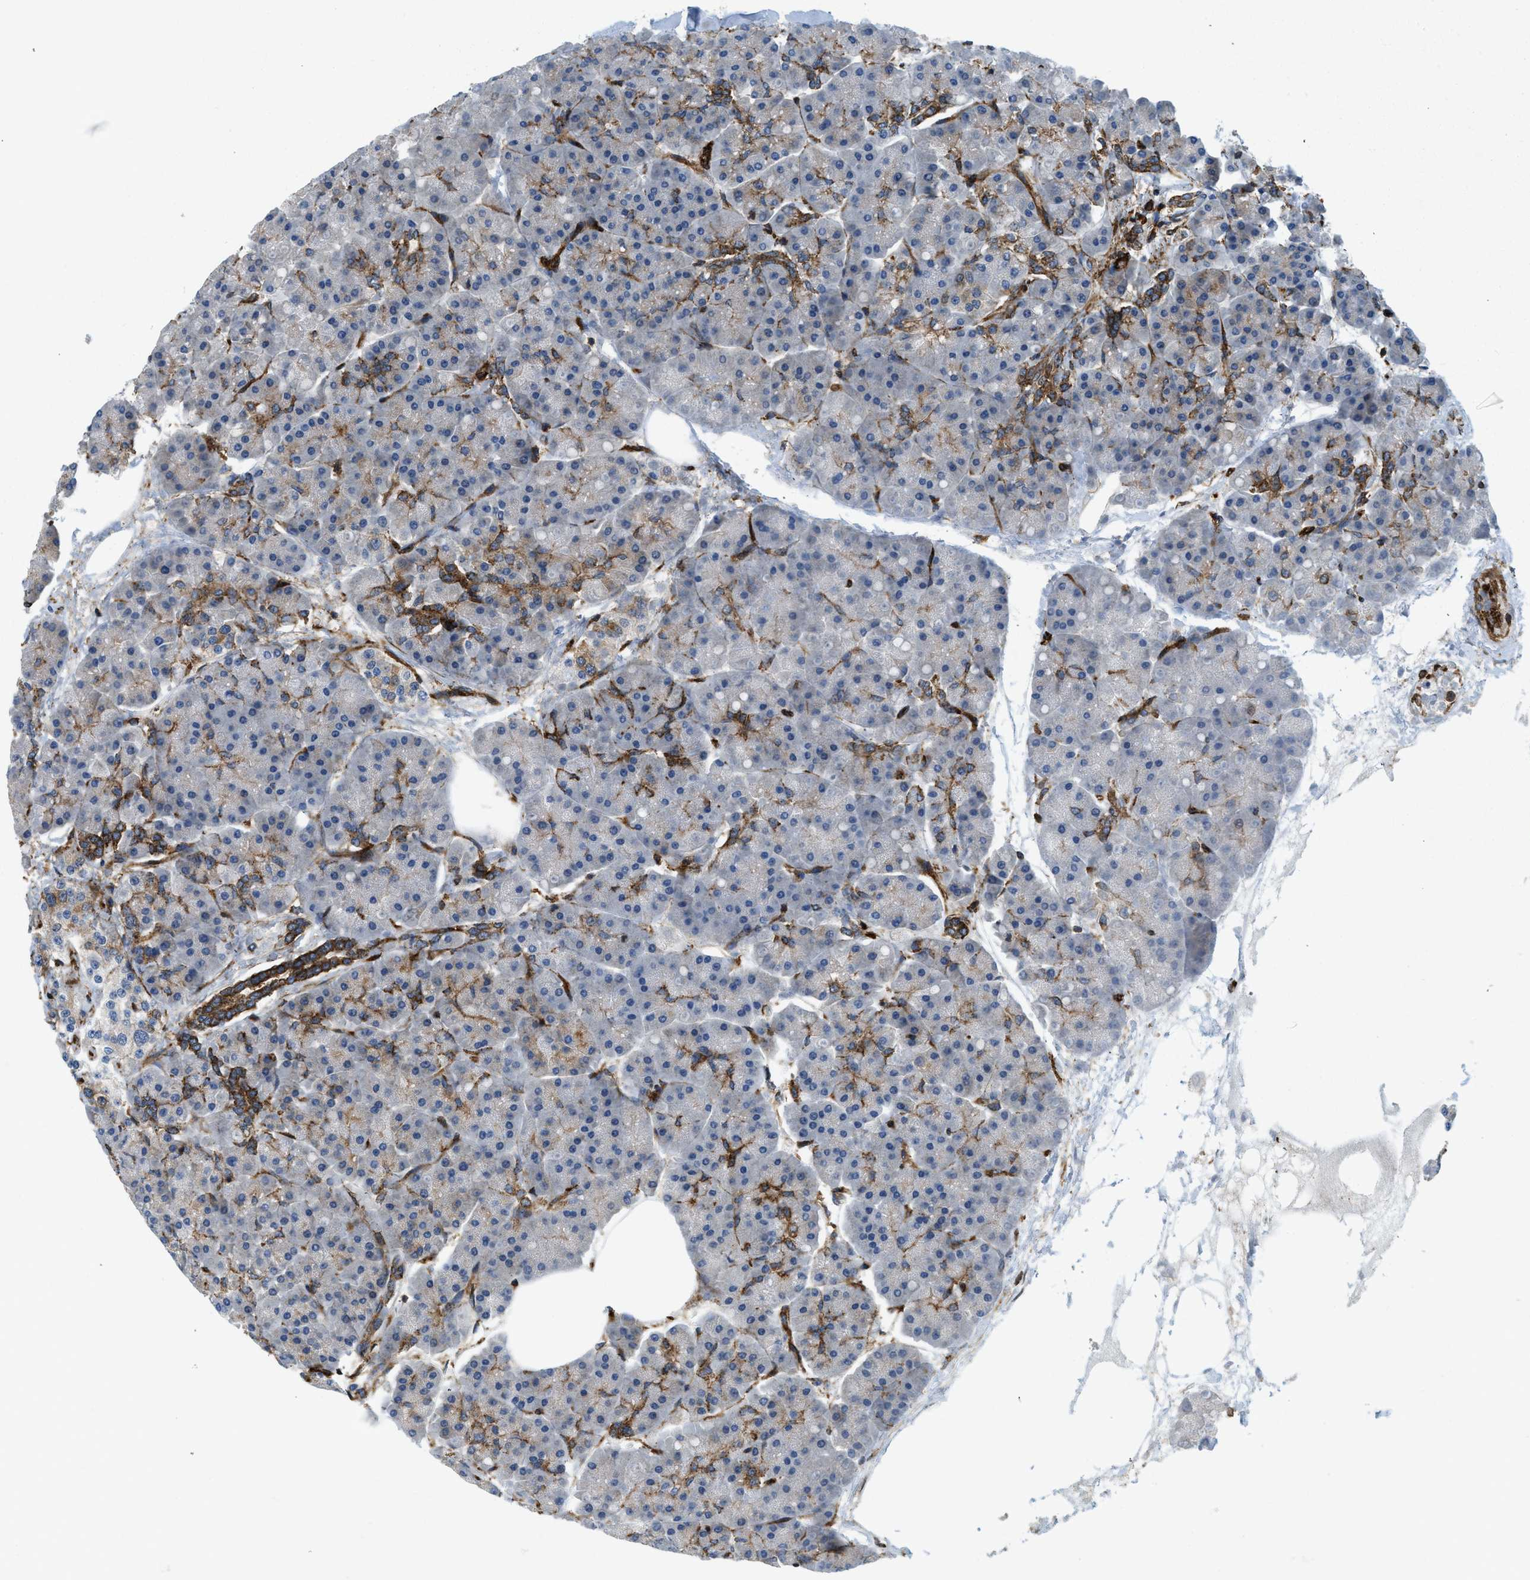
{"staining": {"intensity": "moderate", "quantity": "<25%", "location": "cytoplasmic/membranous"}, "tissue": "pancreas", "cell_type": "Exocrine glandular cells", "image_type": "normal", "snomed": [{"axis": "morphology", "description": "Normal tissue, NOS"}, {"axis": "topography", "description": "Pancreas"}], "caption": "About <25% of exocrine glandular cells in unremarkable pancreas show moderate cytoplasmic/membranous protein positivity as visualized by brown immunohistochemical staining.", "gene": "HIP1", "patient": {"sex": "female", "age": 70}}